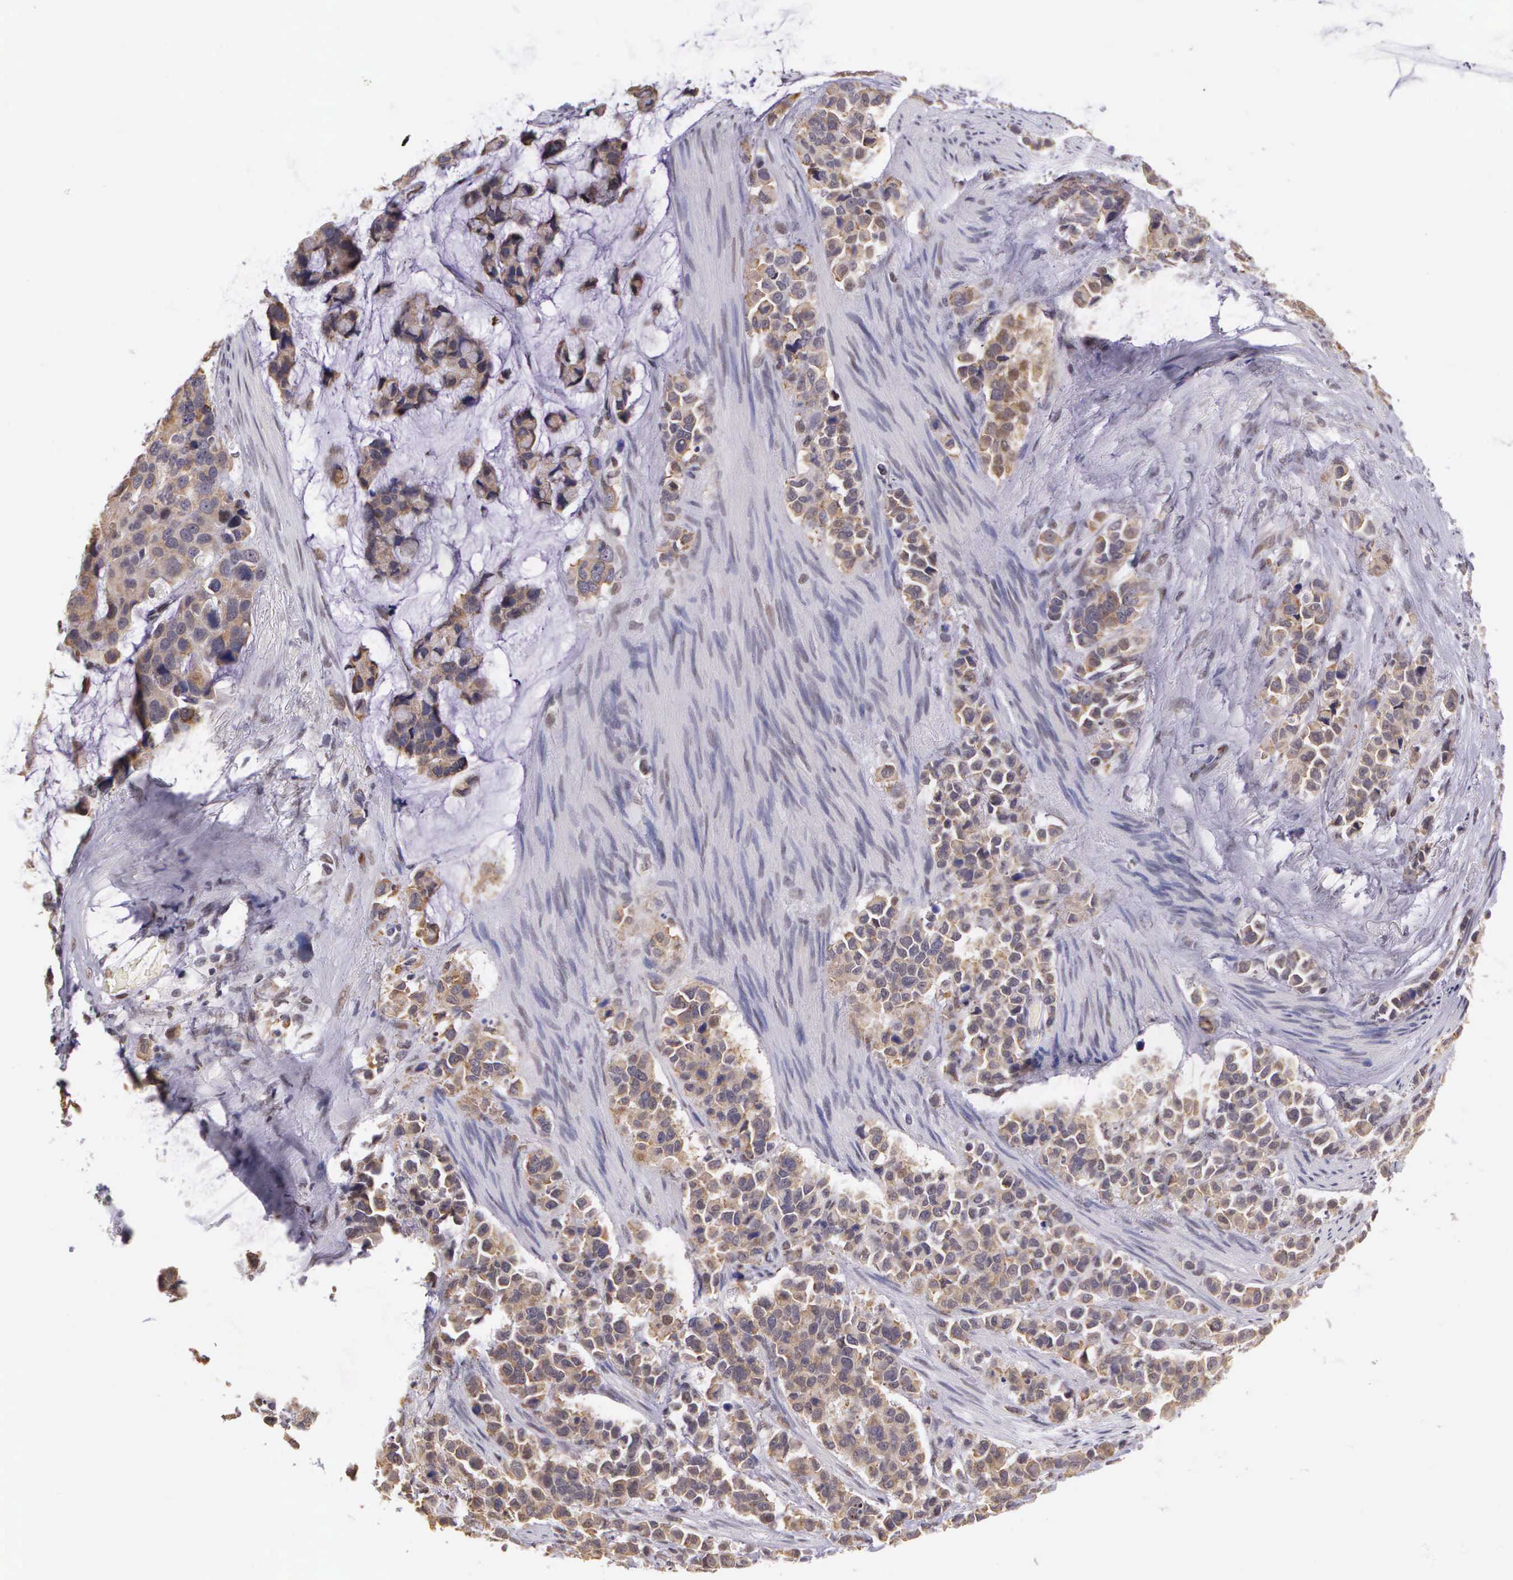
{"staining": {"intensity": "moderate", "quantity": "25%-75%", "location": "cytoplasmic/membranous"}, "tissue": "stomach cancer", "cell_type": "Tumor cells", "image_type": "cancer", "snomed": [{"axis": "morphology", "description": "Adenocarcinoma, NOS"}, {"axis": "topography", "description": "Stomach, upper"}], "caption": "High-power microscopy captured an immunohistochemistry photomicrograph of stomach cancer (adenocarcinoma), revealing moderate cytoplasmic/membranous staining in approximately 25%-75% of tumor cells.", "gene": "SLC25A21", "patient": {"sex": "male", "age": 71}}